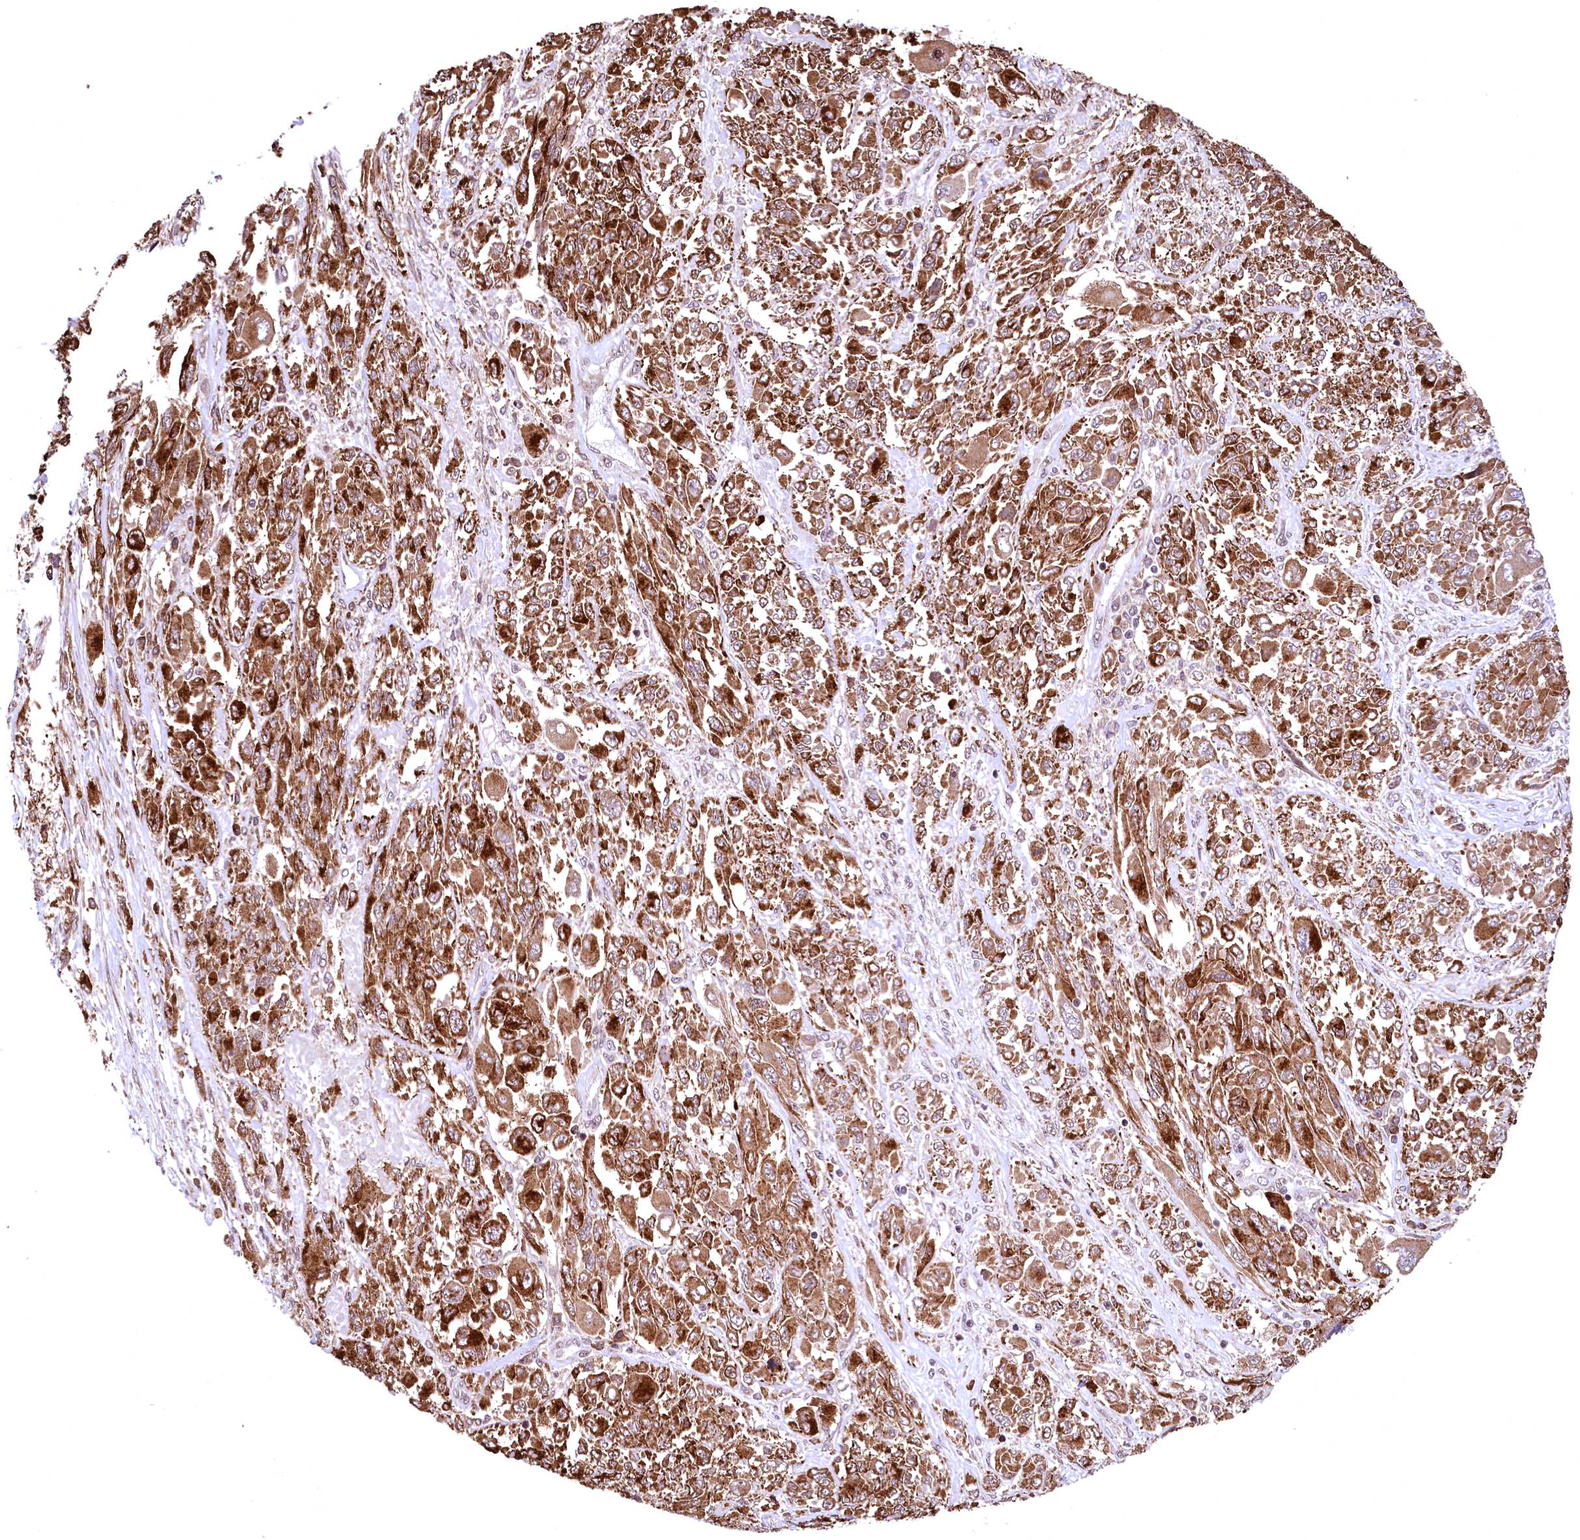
{"staining": {"intensity": "strong", "quantity": ">75%", "location": "cytoplasmic/membranous"}, "tissue": "melanoma", "cell_type": "Tumor cells", "image_type": "cancer", "snomed": [{"axis": "morphology", "description": "Malignant melanoma, NOS"}, {"axis": "topography", "description": "Skin"}], "caption": "The immunohistochemical stain shows strong cytoplasmic/membranous expression in tumor cells of malignant melanoma tissue. Using DAB (3,3'-diaminobenzidine) (brown) and hematoxylin (blue) stains, captured at high magnification using brightfield microscopy.", "gene": "PDS5B", "patient": {"sex": "female", "age": 91}}